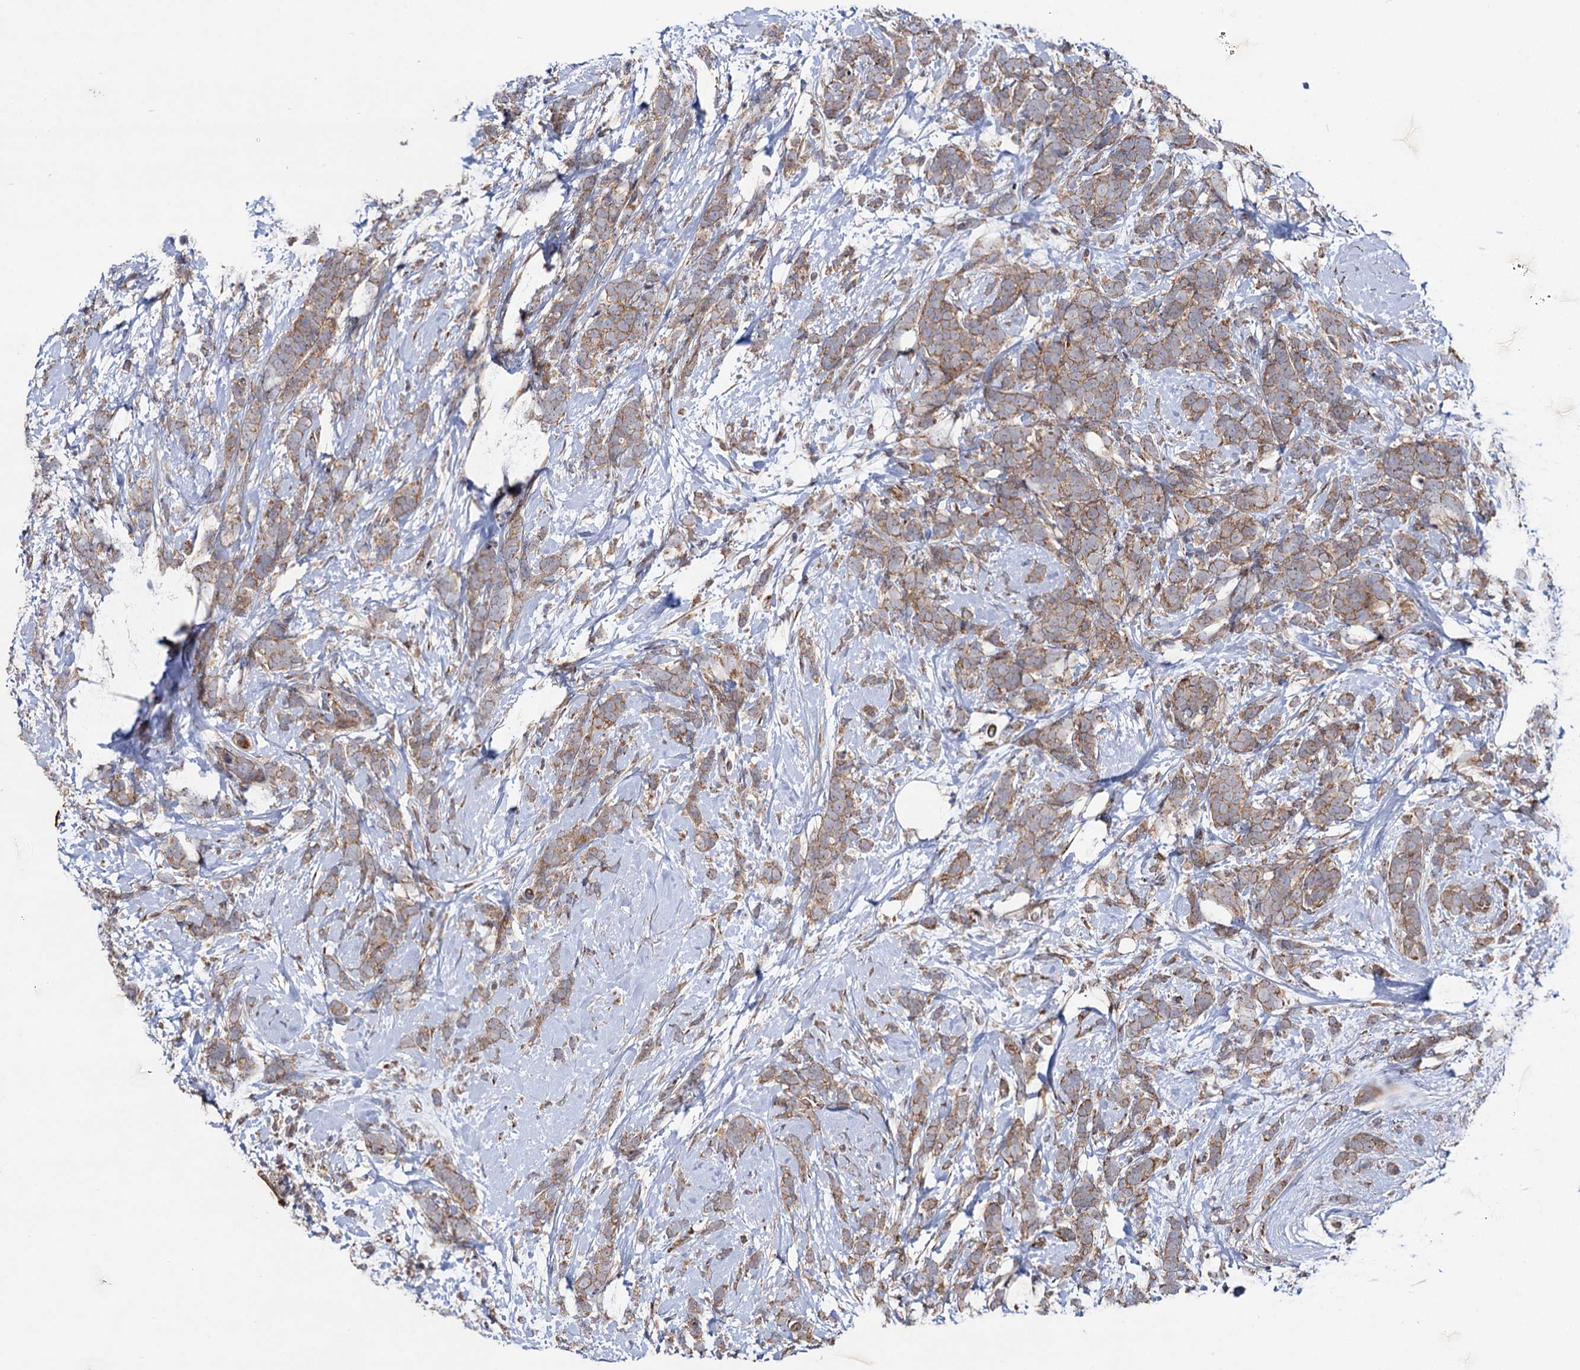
{"staining": {"intensity": "moderate", "quantity": "<25%", "location": "cytoplasmic/membranous"}, "tissue": "breast cancer", "cell_type": "Tumor cells", "image_type": "cancer", "snomed": [{"axis": "morphology", "description": "Lobular carcinoma"}, {"axis": "topography", "description": "Breast"}], "caption": "Immunohistochemical staining of human lobular carcinoma (breast) demonstrates low levels of moderate cytoplasmic/membranous protein staining in approximately <25% of tumor cells.", "gene": "DYDC1", "patient": {"sex": "female", "age": 58}}